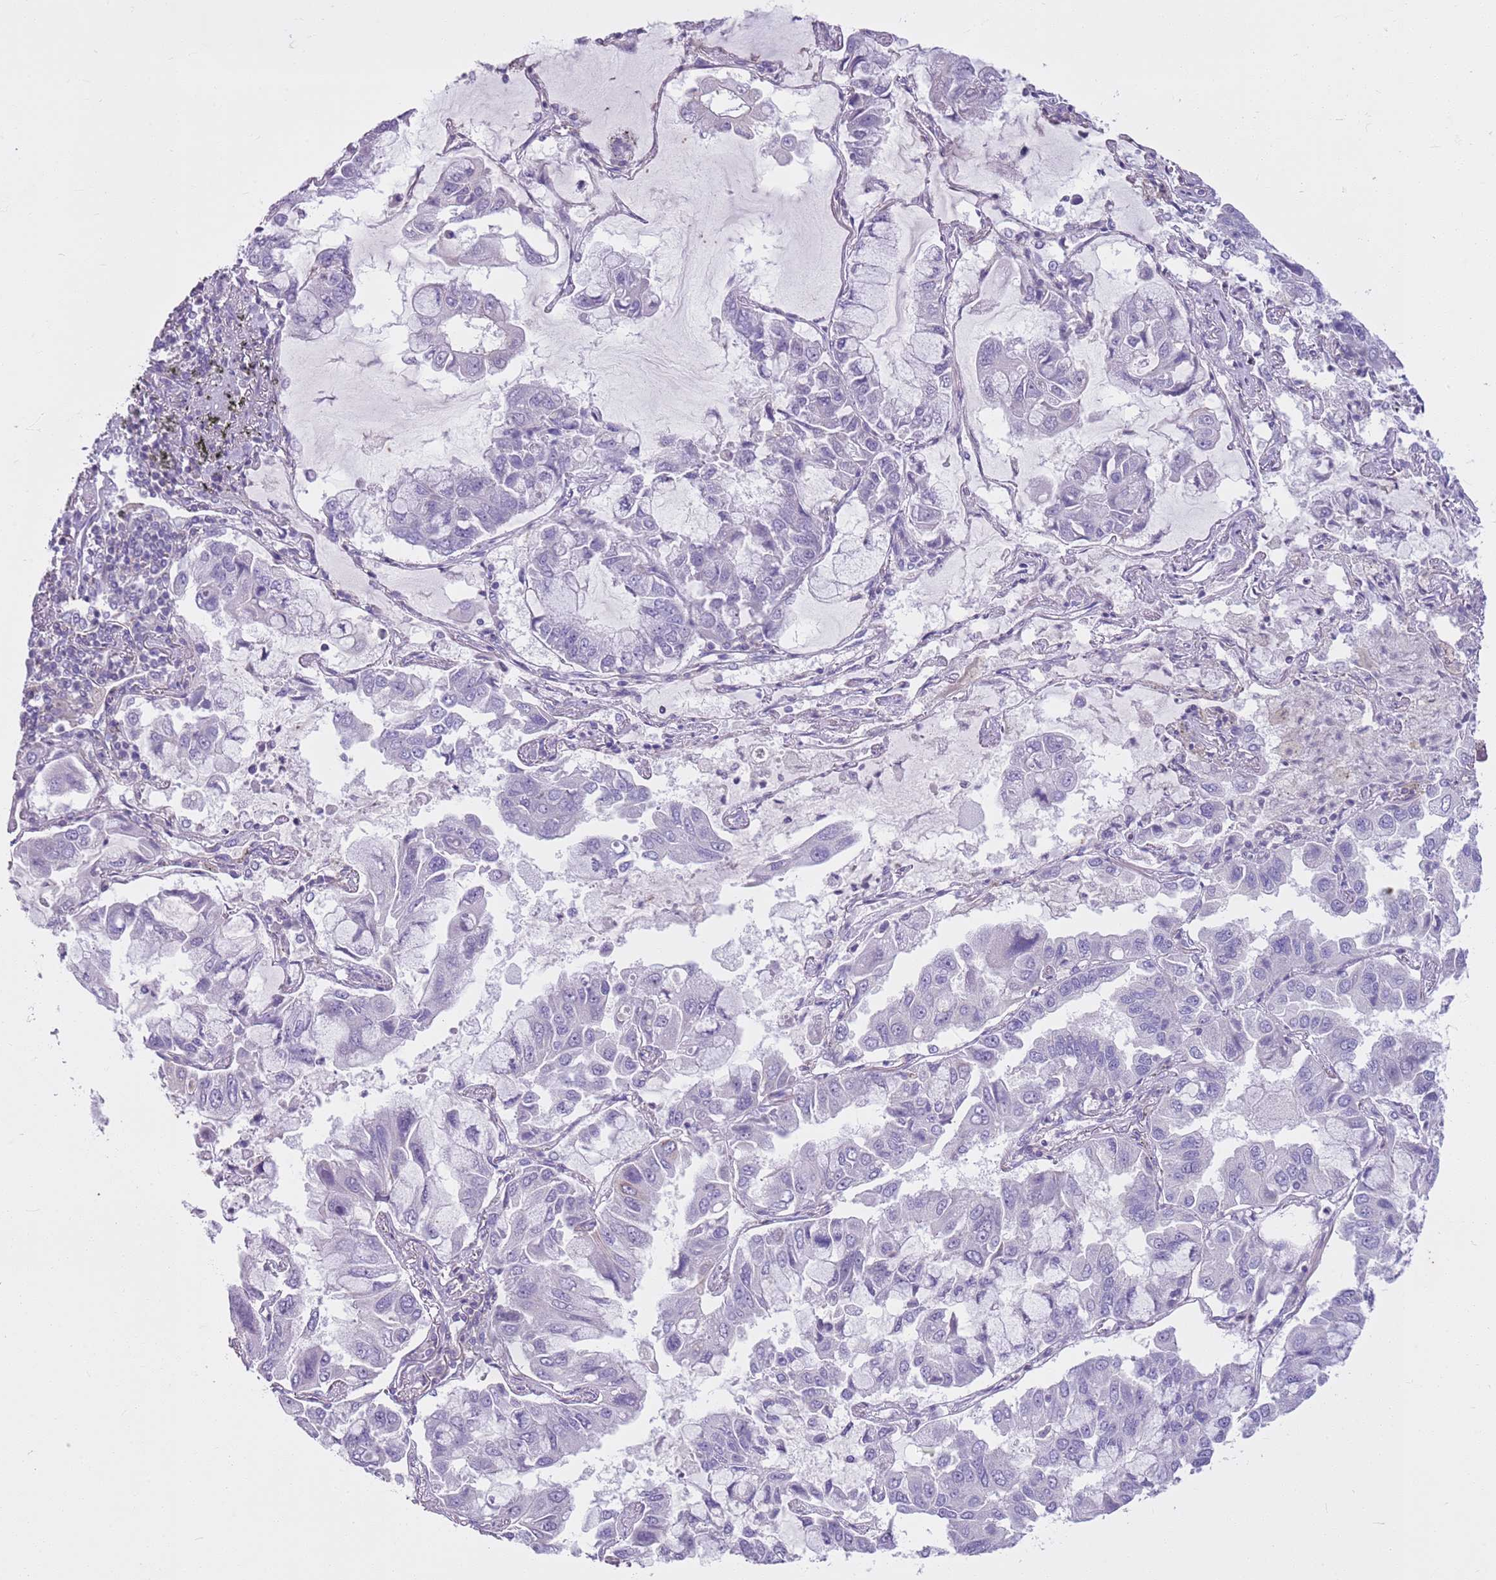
{"staining": {"intensity": "negative", "quantity": "none", "location": "none"}, "tissue": "lung cancer", "cell_type": "Tumor cells", "image_type": "cancer", "snomed": [{"axis": "morphology", "description": "Adenocarcinoma, NOS"}, {"axis": "topography", "description": "Lung"}], "caption": "Tumor cells are negative for brown protein staining in lung adenocarcinoma. (Stains: DAB (3,3'-diaminobenzidine) IHC with hematoxylin counter stain, Microscopy: brightfield microscopy at high magnification).", "gene": "CNPPD1", "patient": {"sex": "male", "age": 64}}